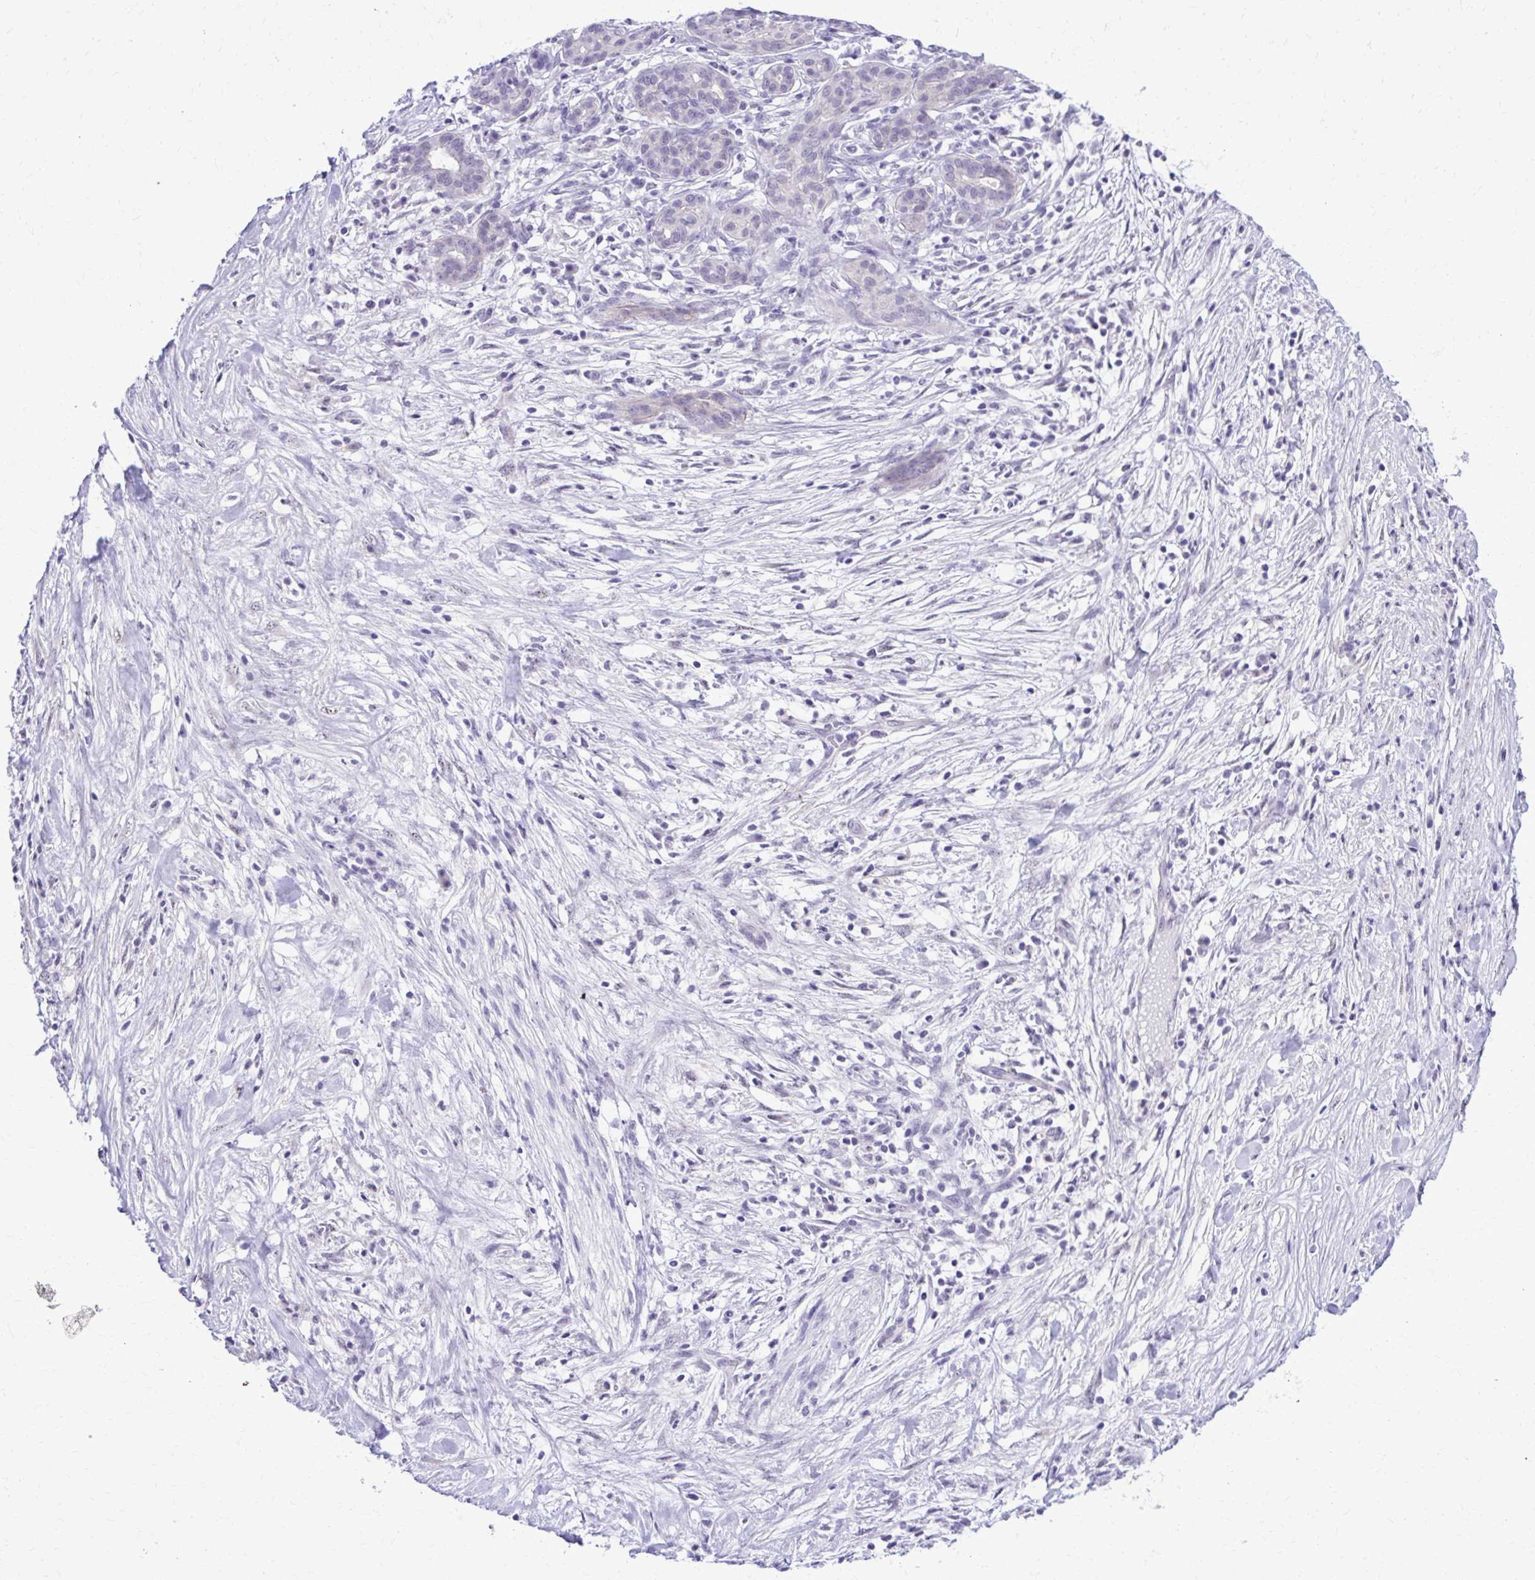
{"staining": {"intensity": "negative", "quantity": "none", "location": "none"}, "tissue": "pancreatic cancer", "cell_type": "Tumor cells", "image_type": "cancer", "snomed": [{"axis": "morphology", "description": "Adenocarcinoma, NOS"}, {"axis": "topography", "description": "Pancreas"}], "caption": "Pancreatic cancer (adenocarcinoma) was stained to show a protein in brown. There is no significant expression in tumor cells.", "gene": "RASL11B", "patient": {"sex": "male", "age": 44}}